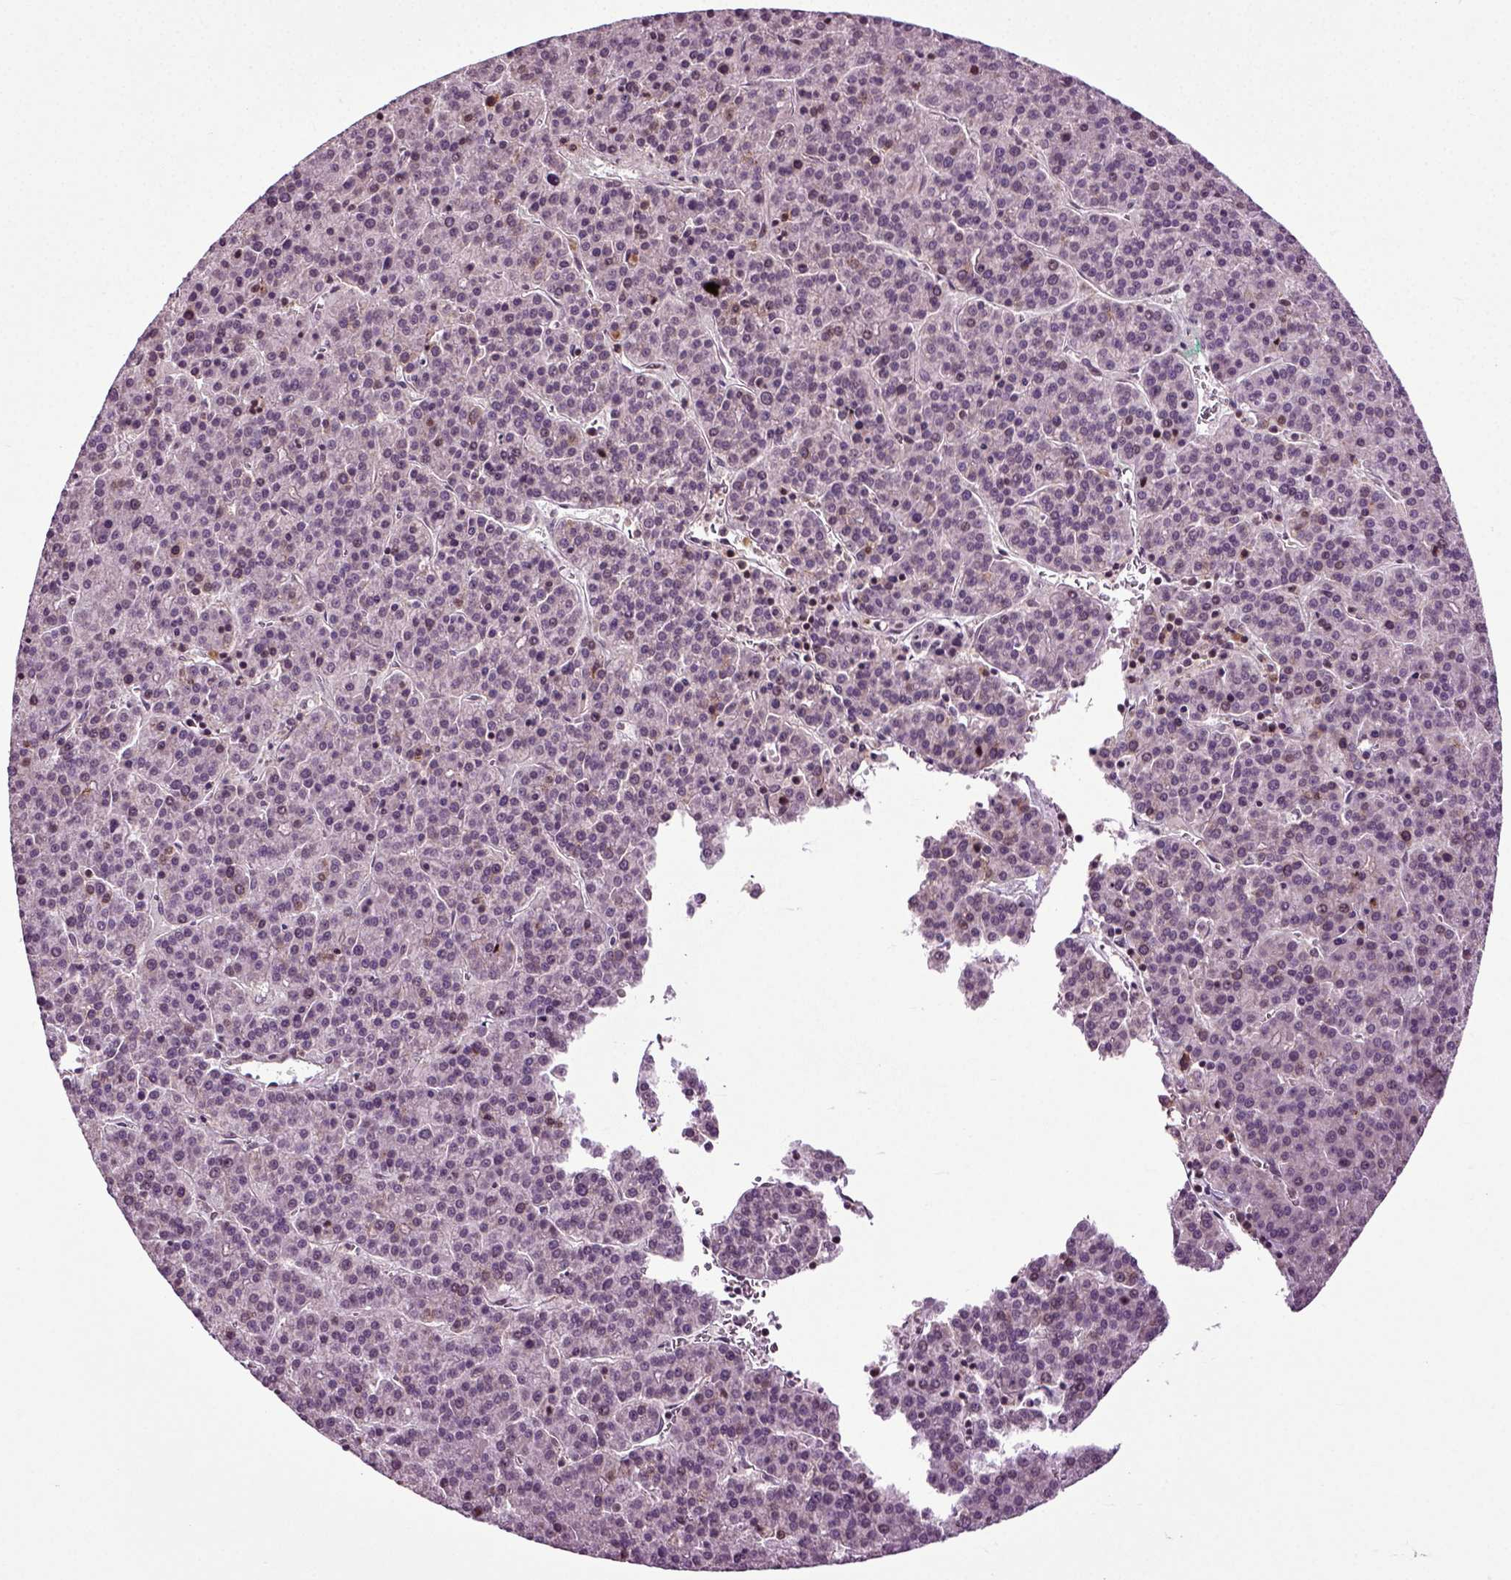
{"staining": {"intensity": "negative", "quantity": "none", "location": "none"}, "tissue": "liver cancer", "cell_type": "Tumor cells", "image_type": "cancer", "snomed": [{"axis": "morphology", "description": "Carcinoma, Hepatocellular, NOS"}, {"axis": "topography", "description": "Liver"}], "caption": "Immunohistochemistry (IHC) histopathology image of neoplastic tissue: liver cancer stained with DAB displays no significant protein positivity in tumor cells.", "gene": "KNSTRN", "patient": {"sex": "female", "age": 58}}